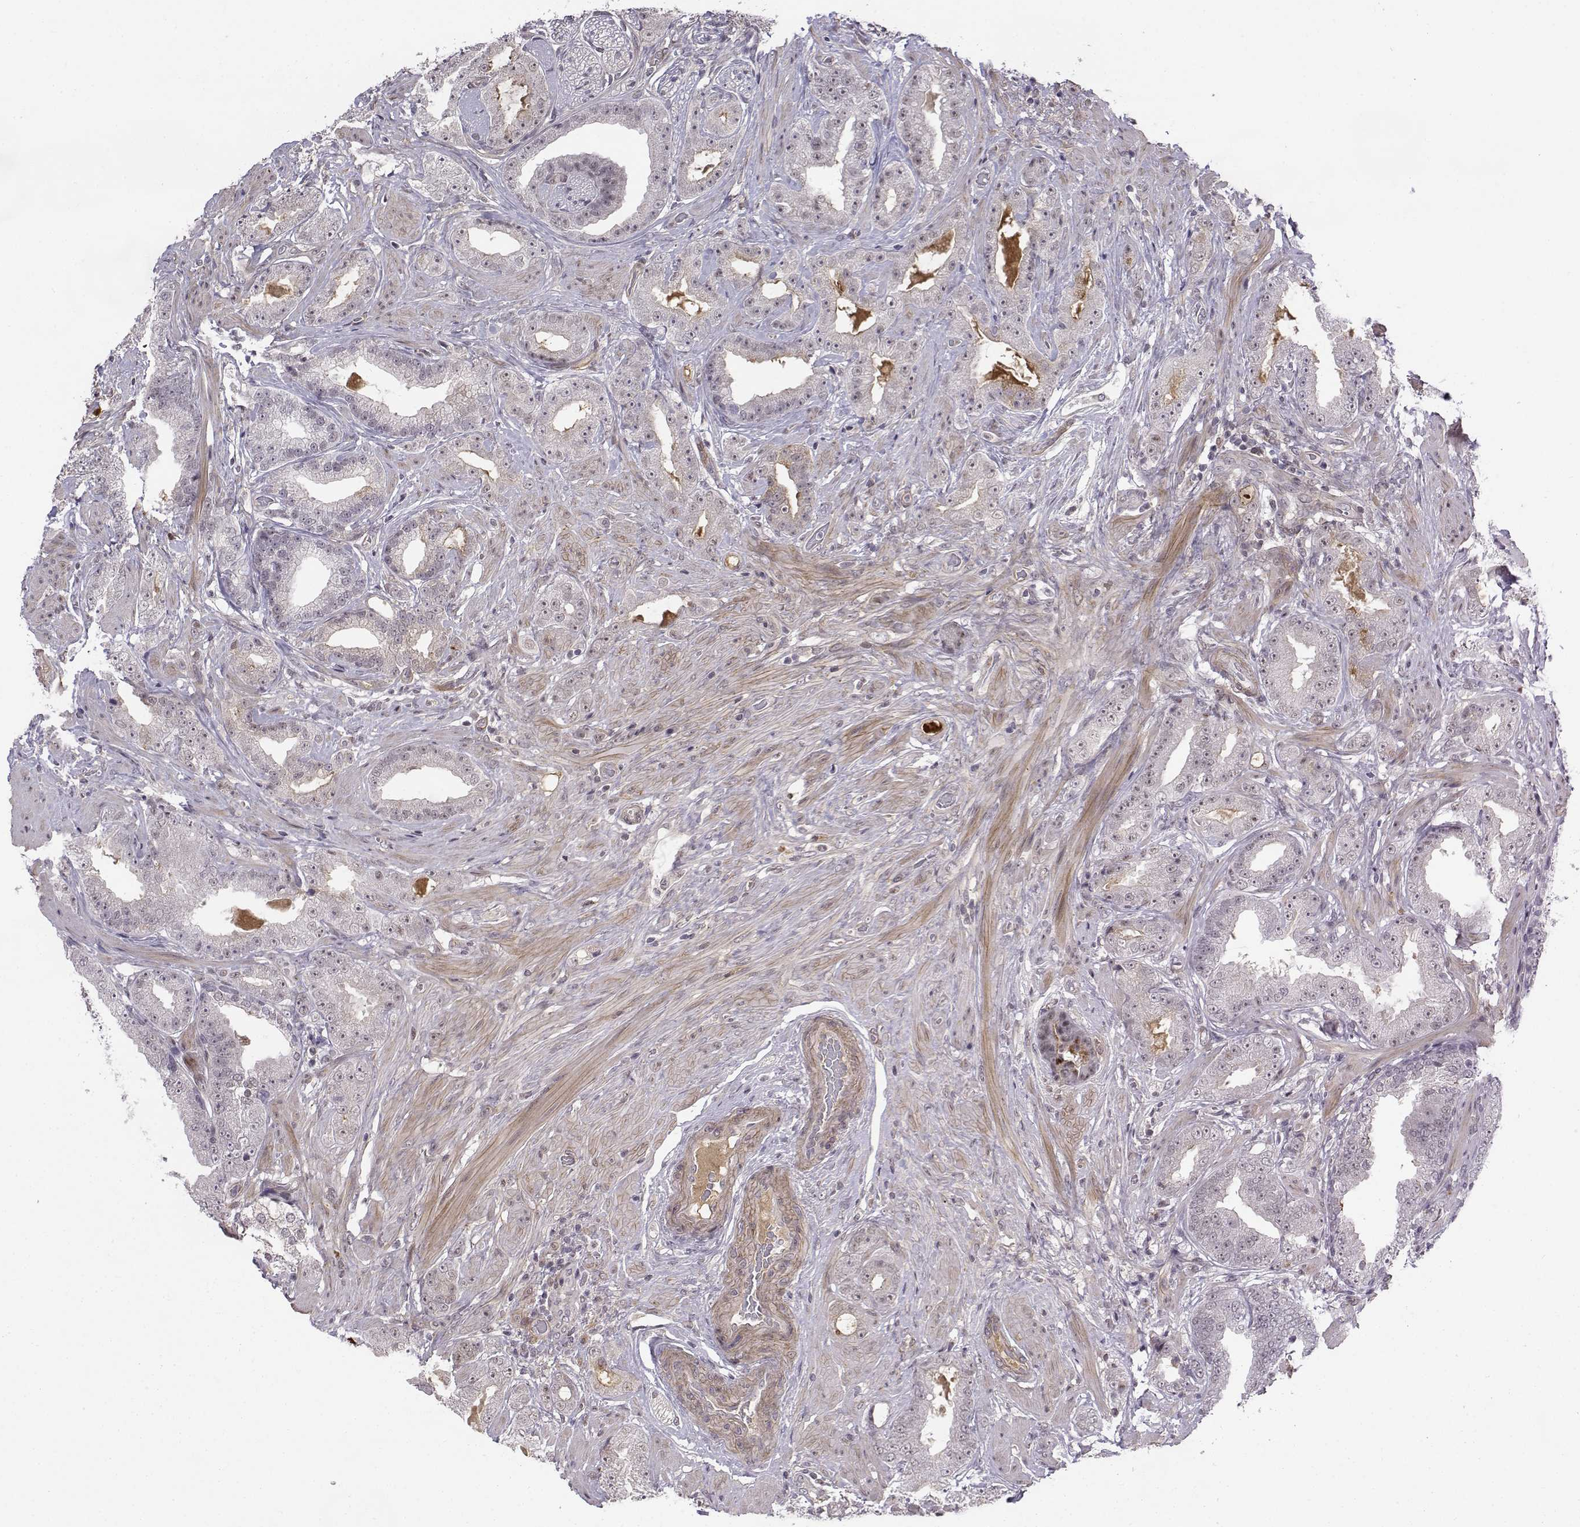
{"staining": {"intensity": "negative", "quantity": "none", "location": "none"}, "tissue": "prostate cancer", "cell_type": "Tumor cells", "image_type": "cancer", "snomed": [{"axis": "morphology", "description": "Adenocarcinoma, Low grade"}, {"axis": "topography", "description": "Prostate"}], "caption": "High magnification brightfield microscopy of prostate cancer stained with DAB (3,3'-diaminobenzidine) (brown) and counterstained with hematoxylin (blue): tumor cells show no significant staining.", "gene": "ITGA7", "patient": {"sex": "male", "age": 60}}